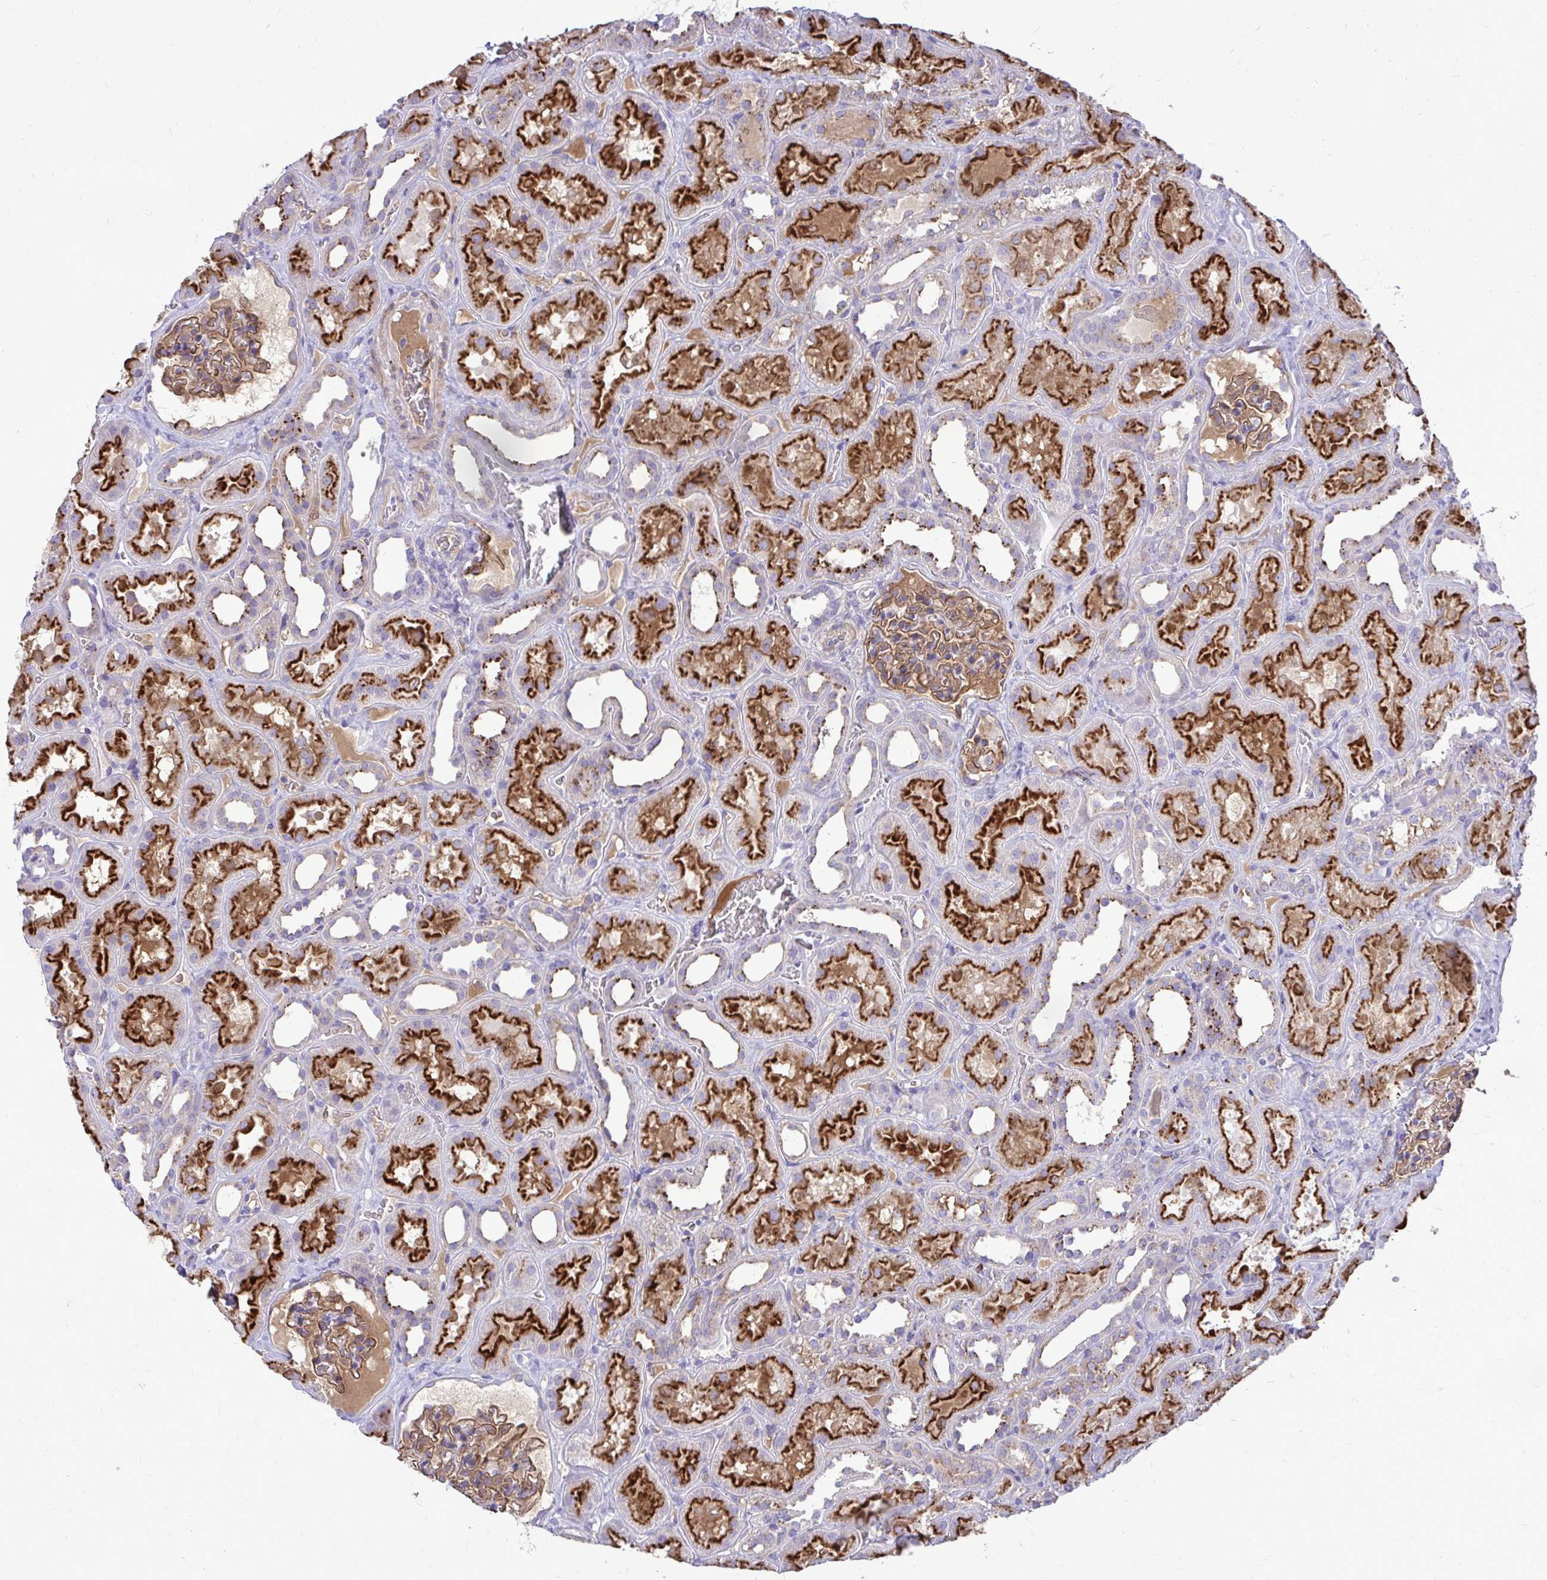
{"staining": {"intensity": "moderate", "quantity": ">75%", "location": "cytoplasmic/membranous"}, "tissue": "kidney", "cell_type": "Cells in glomeruli", "image_type": "normal", "snomed": [{"axis": "morphology", "description": "Normal tissue, NOS"}, {"axis": "topography", "description": "Kidney"}], "caption": "Moderate cytoplasmic/membranous positivity is appreciated in about >75% of cells in glomeruli in normal kidney. Nuclei are stained in blue.", "gene": "TP53I11", "patient": {"sex": "female", "age": 41}}